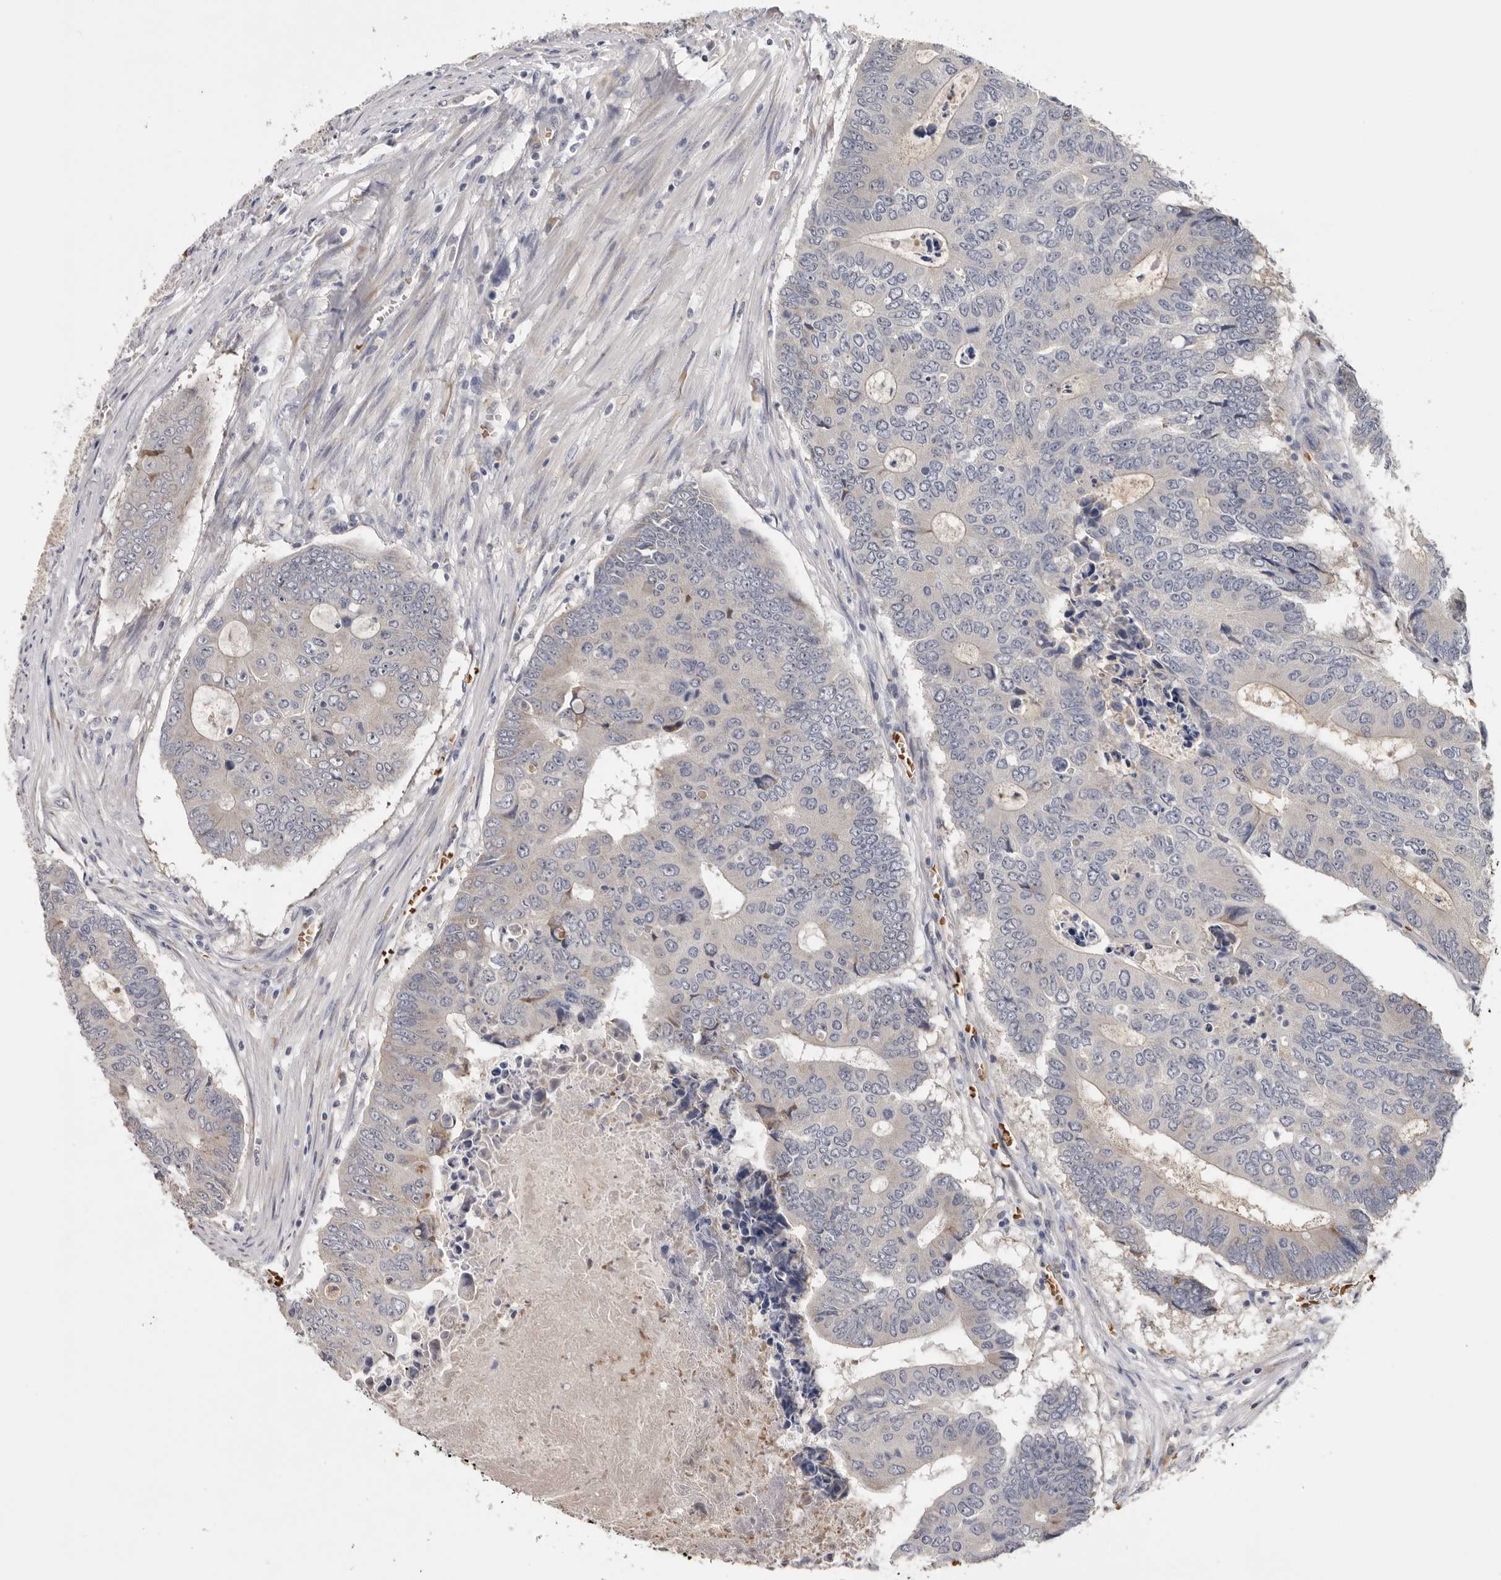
{"staining": {"intensity": "negative", "quantity": "none", "location": "none"}, "tissue": "colorectal cancer", "cell_type": "Tumor cells", "image_type": "cancer", "snomed": [{"axis": "morphology", "description": "Adenocarcinoma, NOS"}, {"axis": "topography", "description": "Colon"}], "caption": "Colorectal adenocarcinoma was stained to show a protein in brown. There is no significant positivity in tumor cells.", "gene": "KIF2B", "patient": {"sex": "male", "age": 87}}